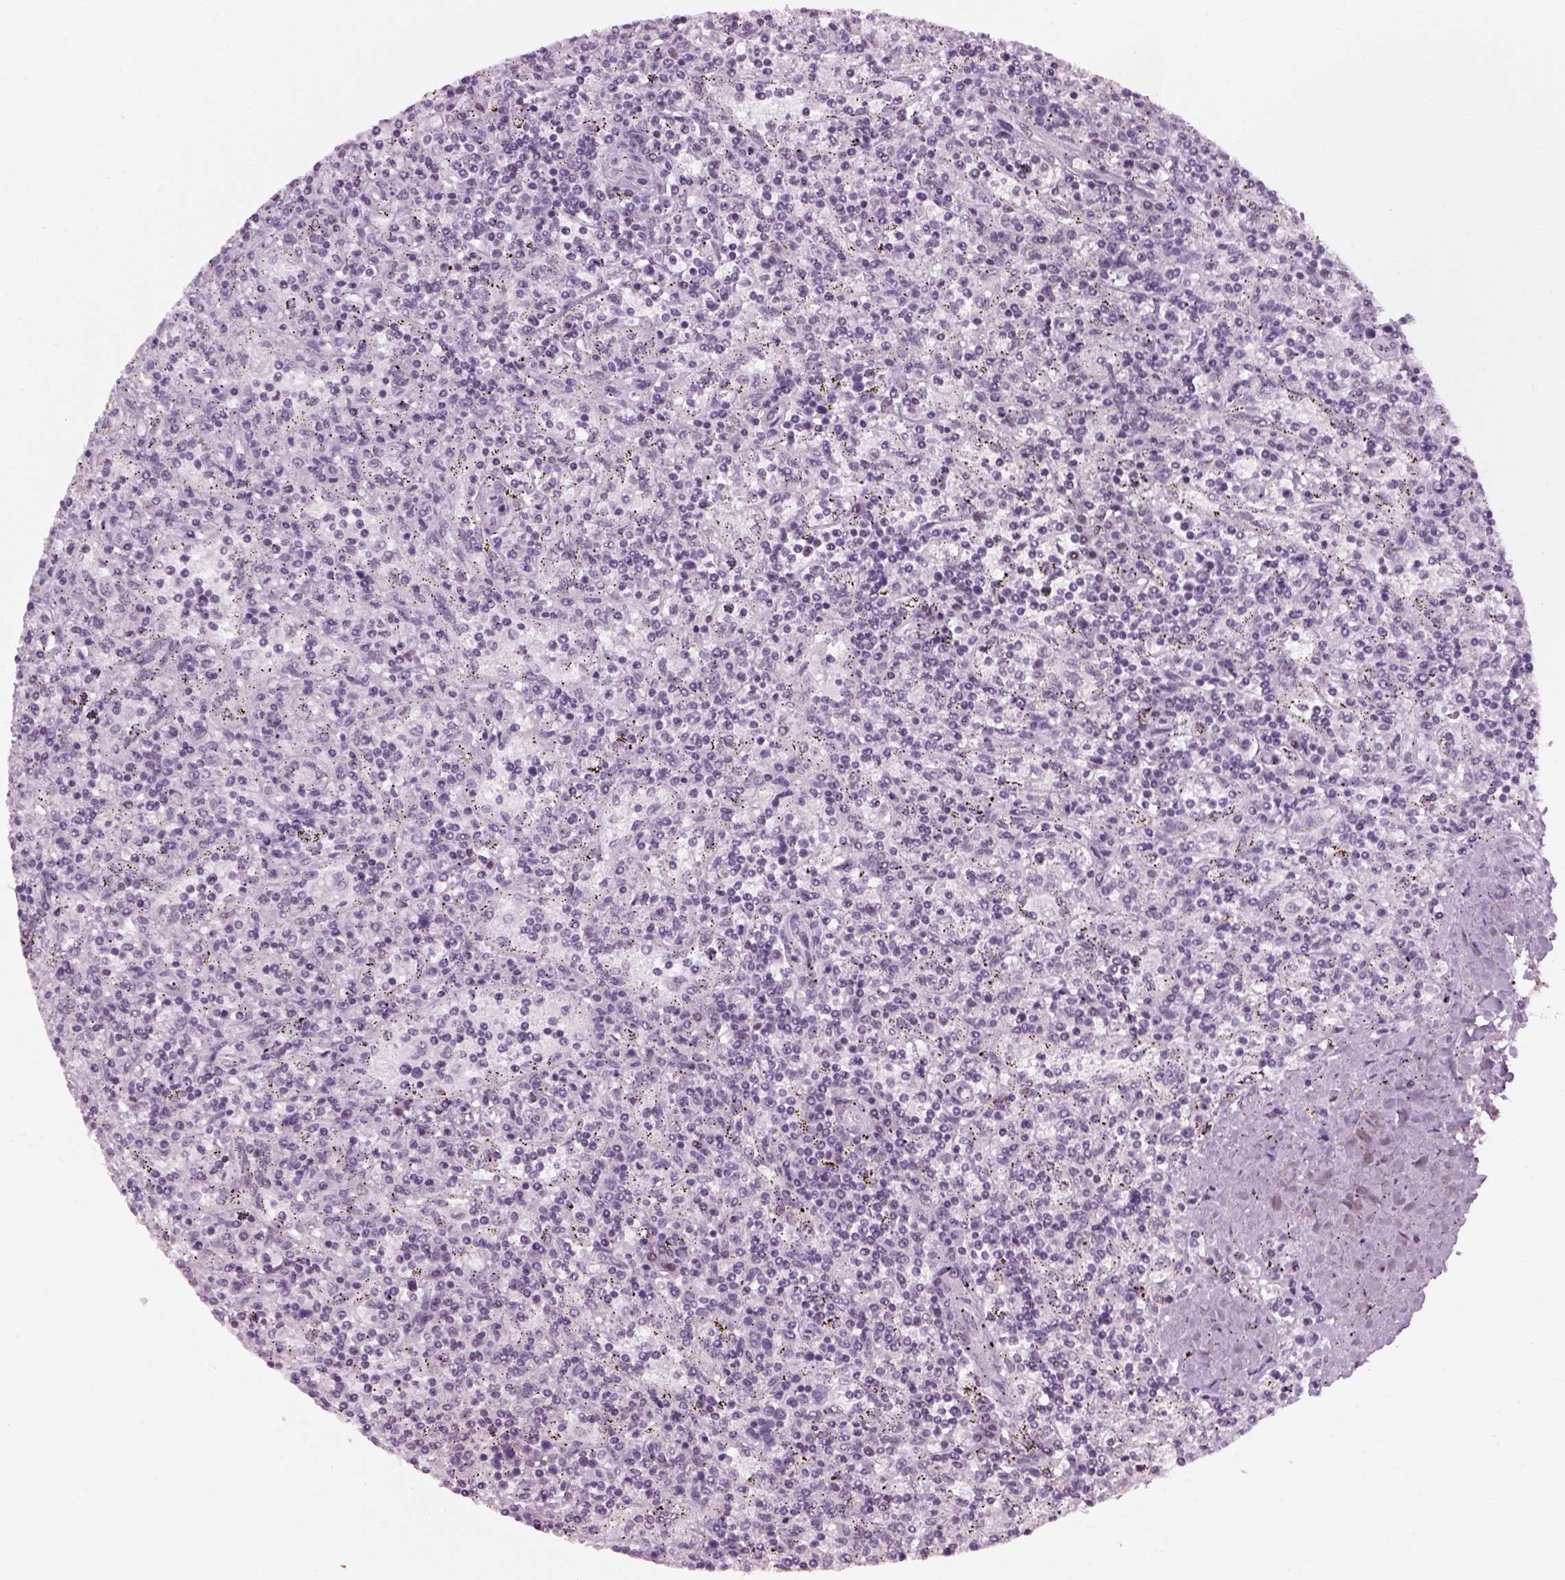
{"staining": {"intensity": "negative", "quantity": "none", "location": "none"}, "tissue": "lymphoma", "cell_type": "Tumor cells", "image_type": "cancer", "snomed": [{"axis": "morphology", "description": "Malignant lymphoma, non-Hodgkin's type, Low grade"}, {"axis": "topography", "description": "Spleen"}], "caption": "Immunohistochemistry photomicrograph of neoplastic tissue: malignant lymphoma, non-Hodgkin's type (low-grade) stained with DAB (3,3'-diaminobenzidine) demonstrates no significant protein staining in tumor cells.", "gene": "KCNG2", "patient": {"sex": "male", "age": 62}}